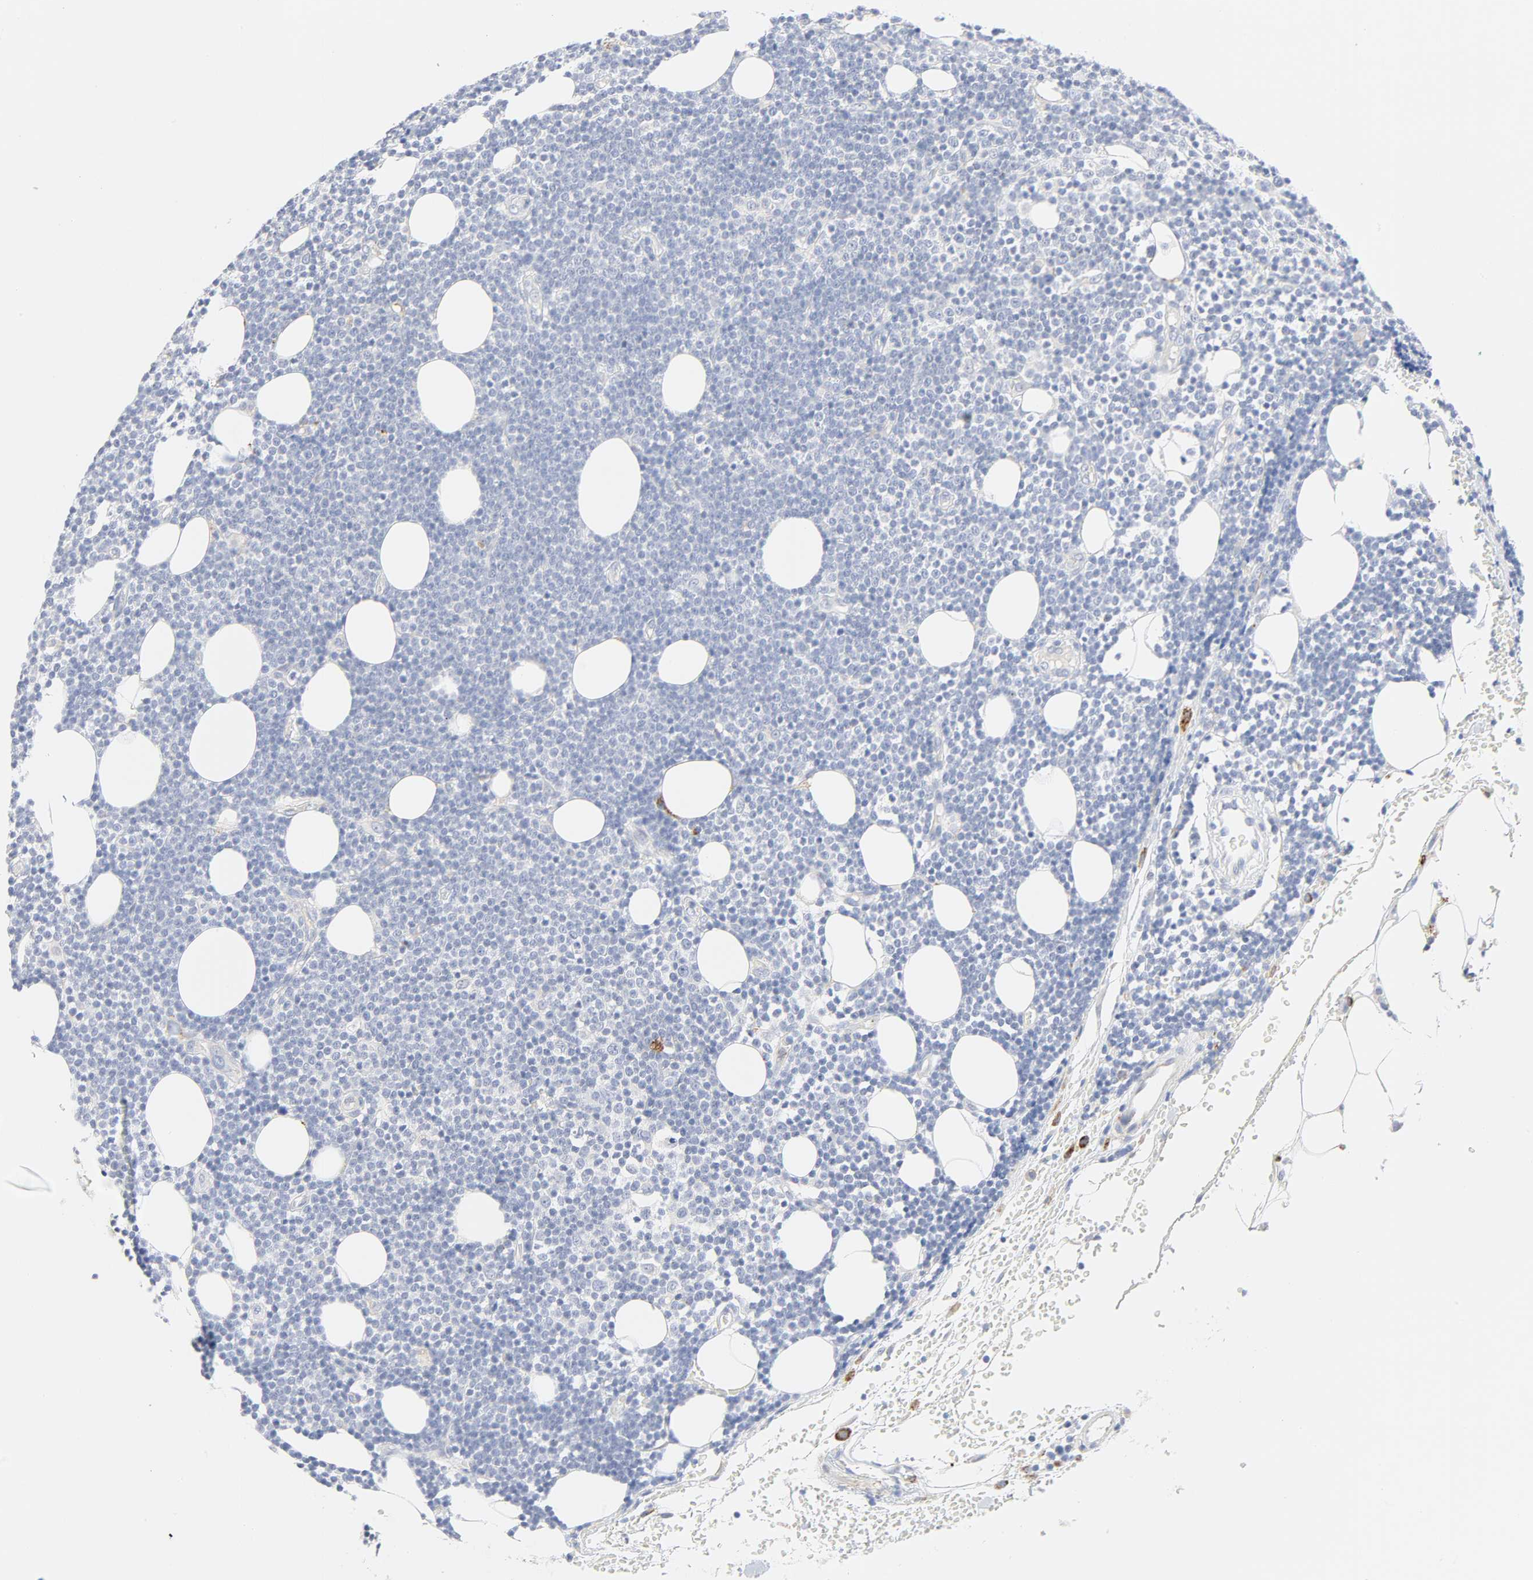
{"staining": {"intensity": "negative", "quantity": "none", "location": "none"}, "tissue": "lymphoma", "cell_type": "Tumor cells", "image_type": "cancer", "snomed": [{"axis": "morphology", "description": "Malignant lymphoma, non-Hodgkin's type, Low grade"}, {"axis": "topography", "description": "Soft tissue"}], "caption": "This is a micrograph of immunohistochemistry staining of lymphoma, which shows no expression in tumor cells.", "gene": "MAGEB17", "patient": {"sex": "male", "age": 92}}